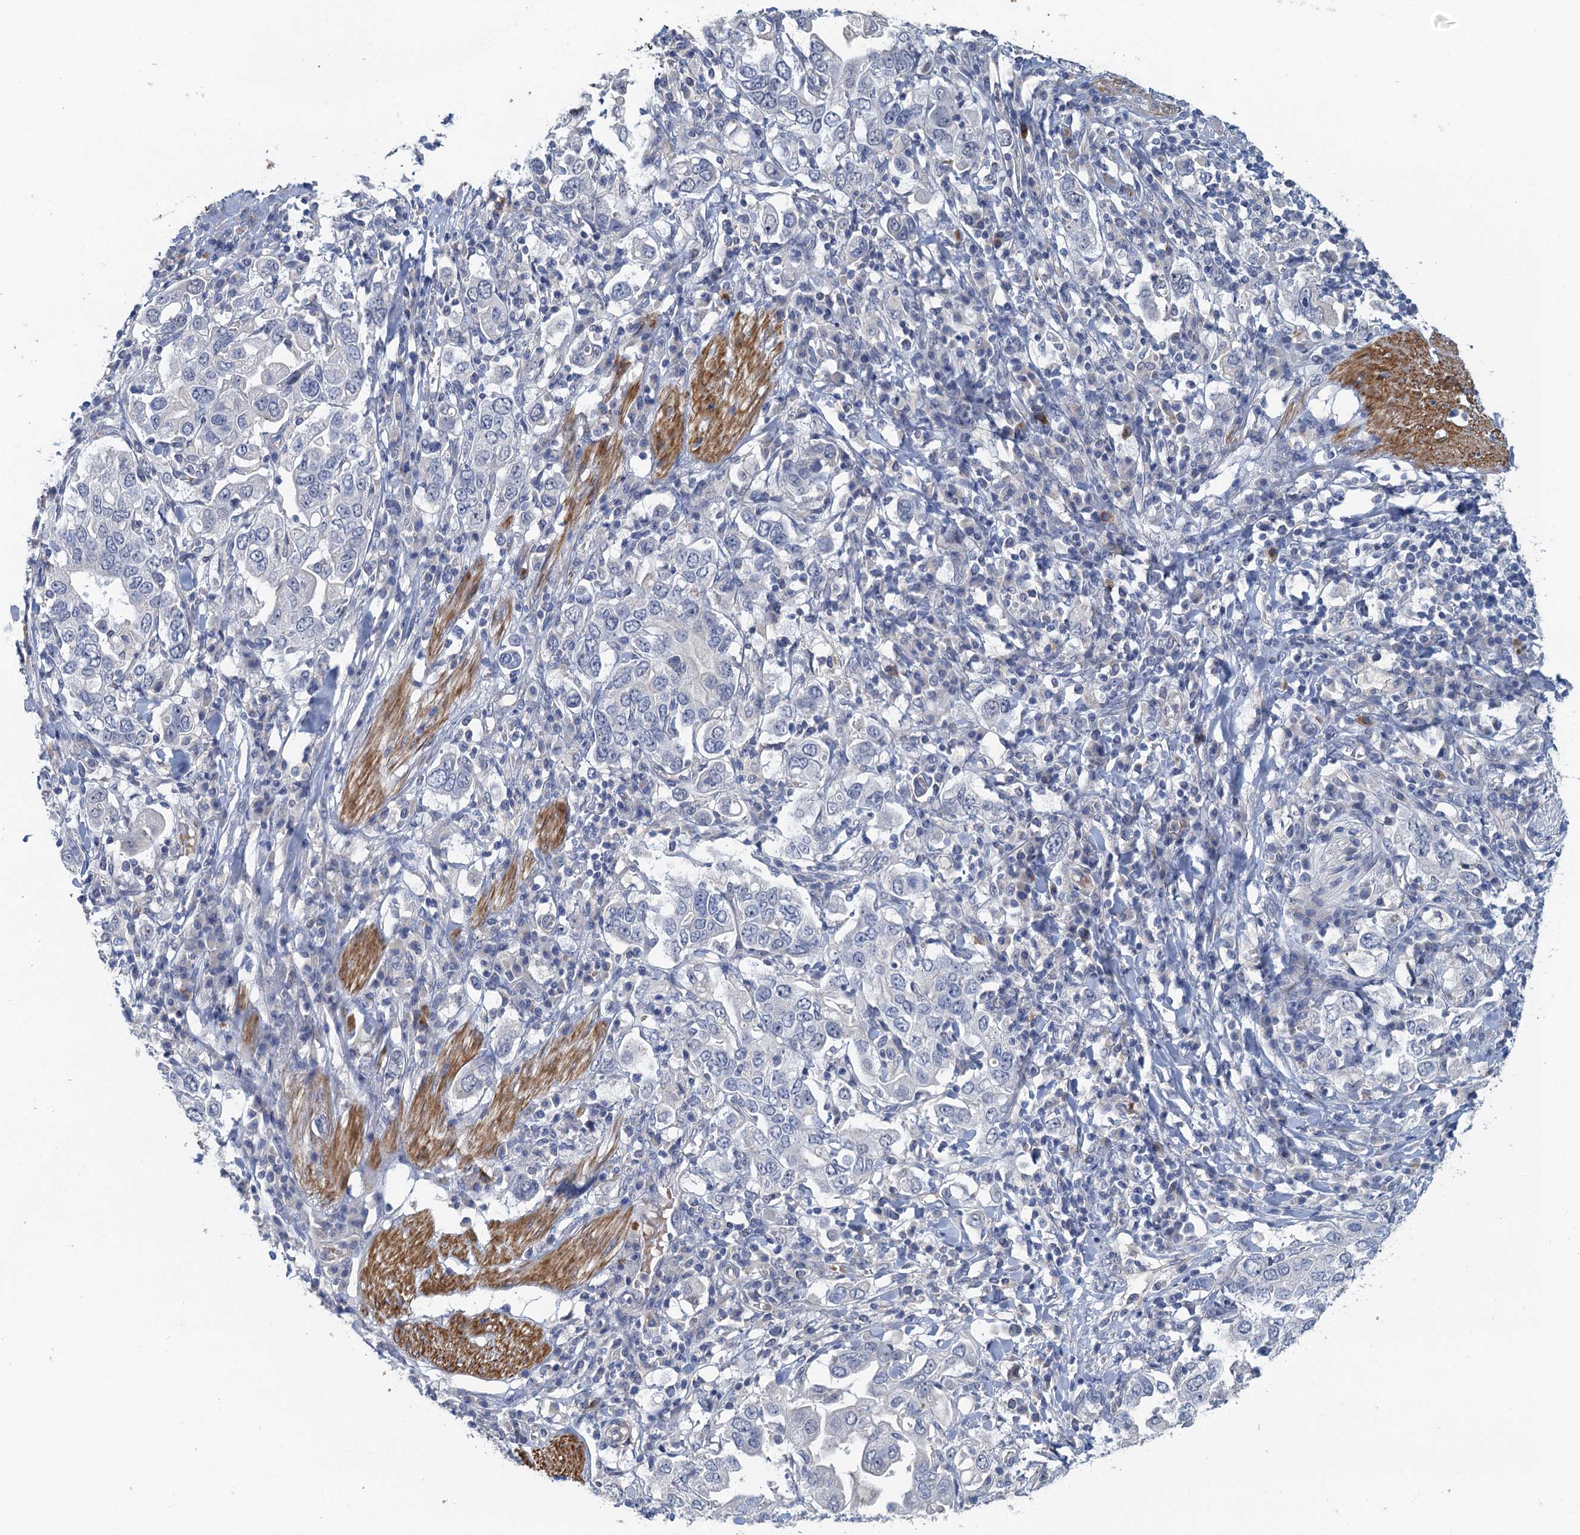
{"staining": {"intensity": "negative", "quantity": "none", "location": "none"}, "tissue": "stomach cancer", "cell_type": "Tumor cells", "image_type": "cancer", "snomed": [{"axis": "morphology", "description": "Adenocarcinoma, NOS"}, {"axis": "topography", "description": "Stomach, upper"}], "caption": "Tumor cells show no significant protein expression in stomach cancer.", "gene": "MYO16", "patient": {"sex": "male", "age": 62}}